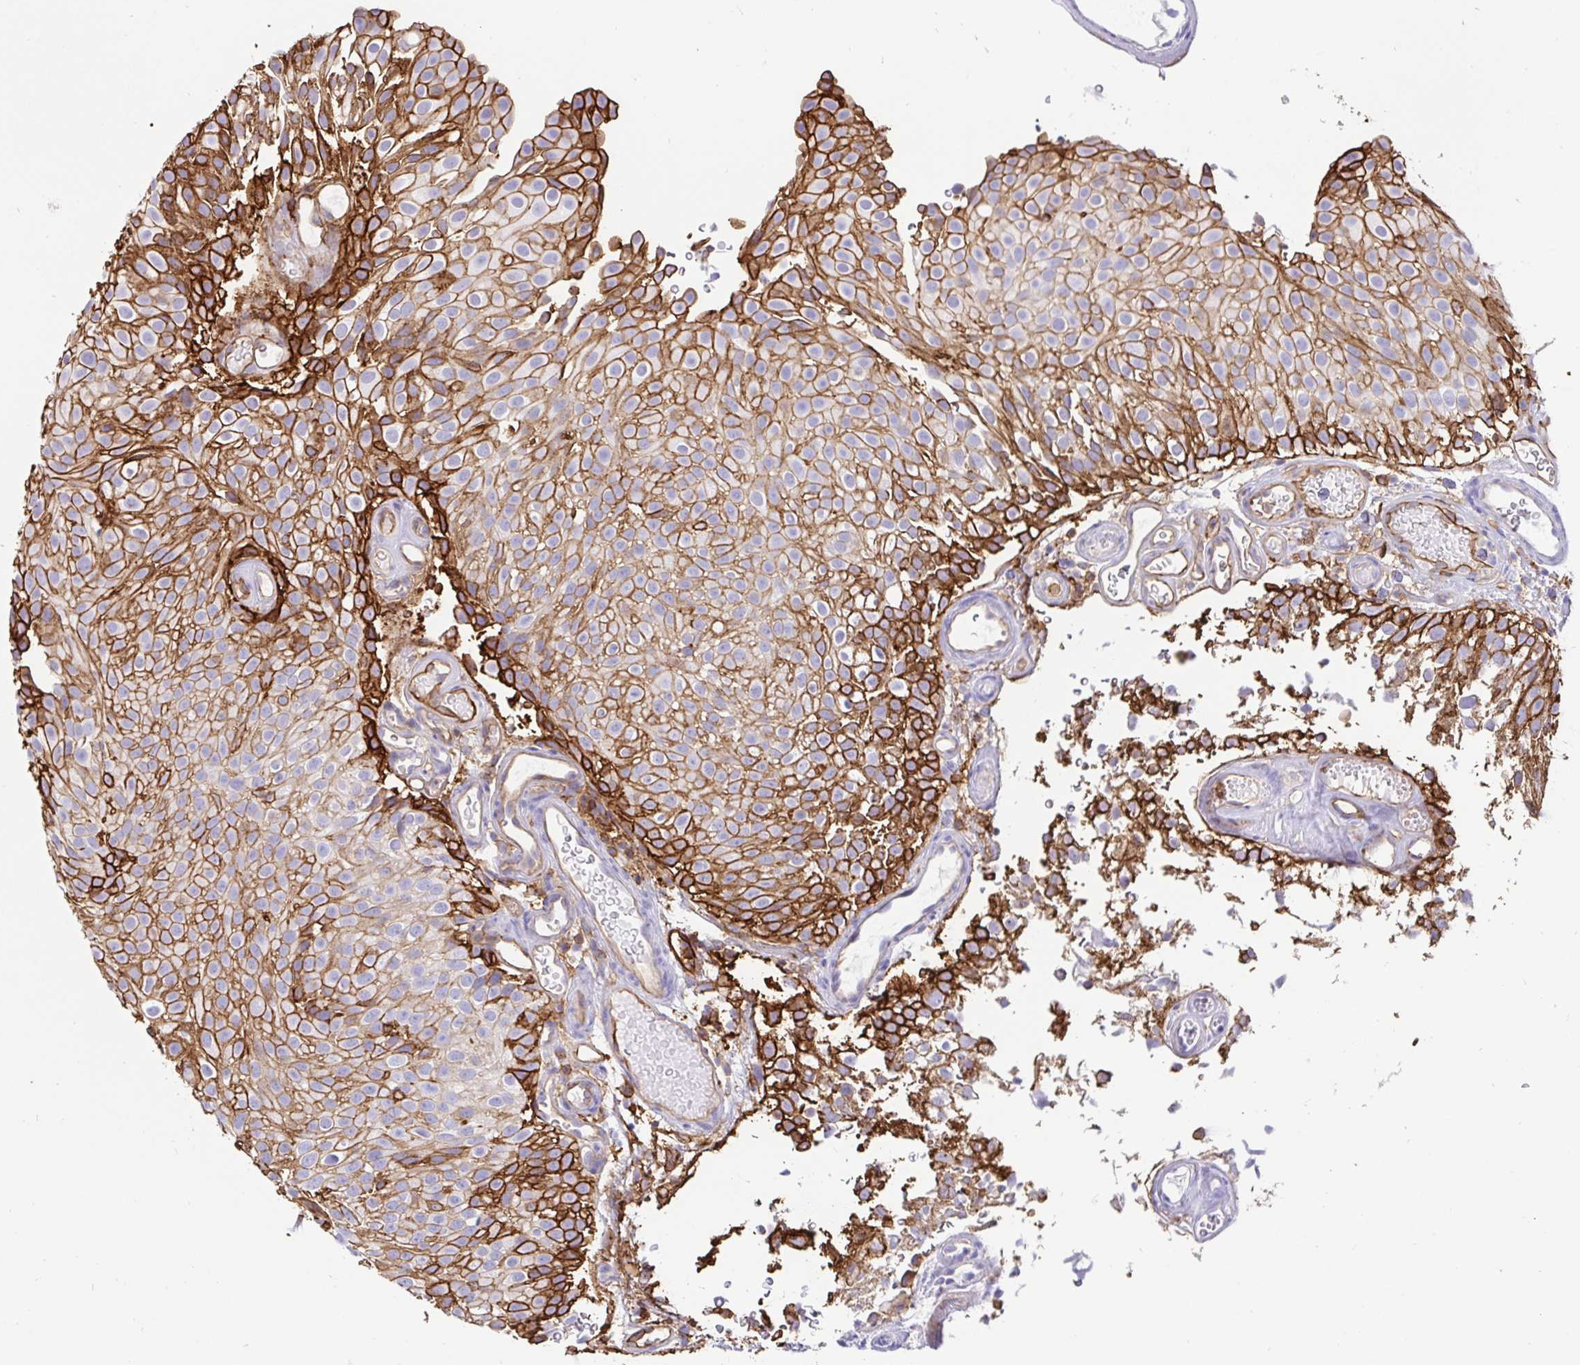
{"staining": {"intensity": "moderate", "quantity": ">75%", "location": "cytoplasmic/membranous"}, "tissue": "urothelial cancer", "cell_type": "Tumor cells", "image_type": "cancer", "snomed": [{"axis": "morphology", "description": "Urothelial carcinoma, Low grade"}, {"axis": "topography", "description": "Urinary bladder"}], "caption": "A brown stain shows moderate cytoplasmic/membranous staining of a protein in urothelial carcinoma (low-grade) tumor cells. (IHC, brightfield microscopy, high magnification).", "gene": "ANXA2", "patient": {"sex": "male", "age": 78}}